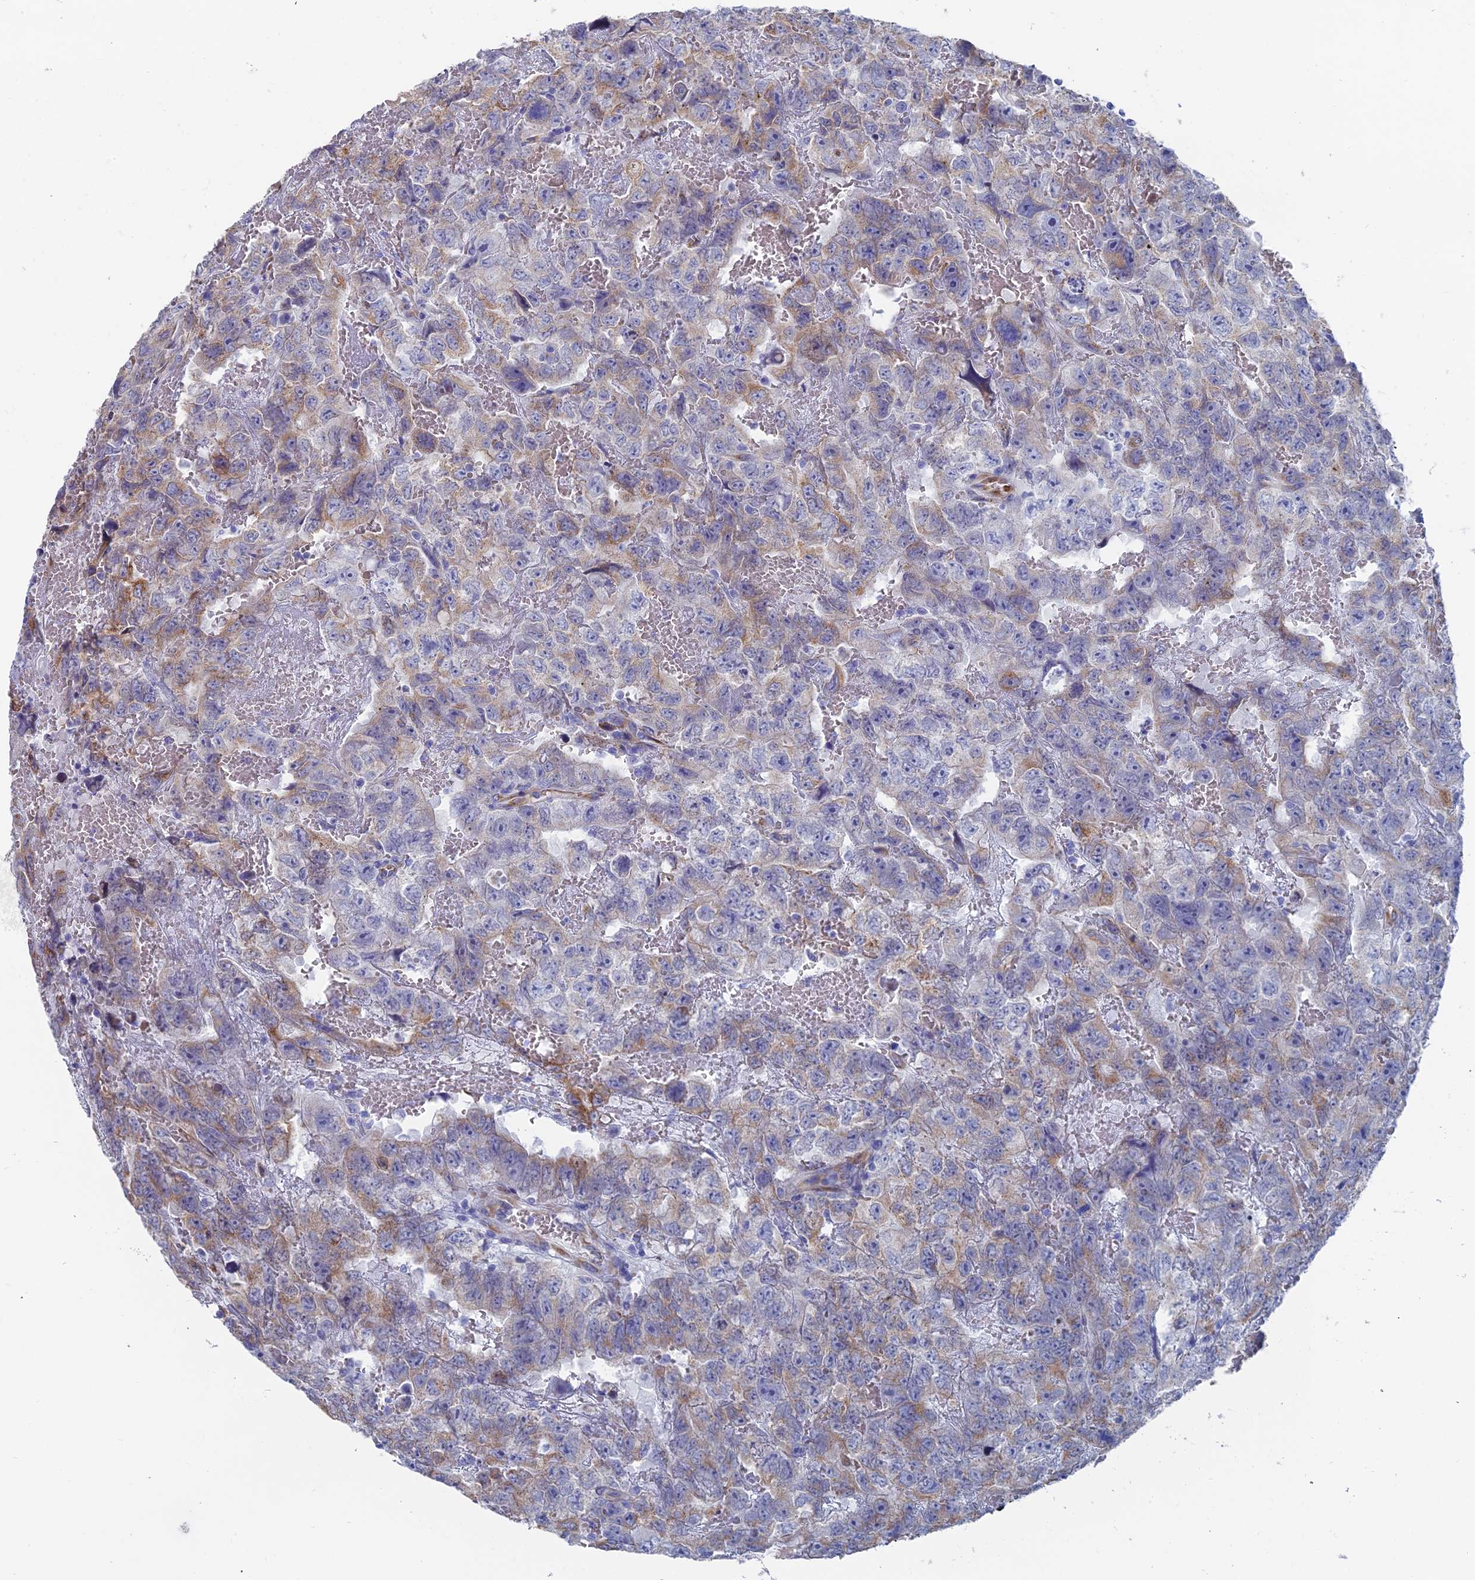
{"staining": {"intensity": "moderate", "quantity": "25%-75%", "location": "cytoplasmic/membranous"}, "tissue": "testis cancer", "cell_type": "Tumor cells", "image_type": "cancer", "snomed": [{"axis": "morphology", "description": "Carcinoma, Embryonal, NOS"}, {"axis": "topography", "description": "Testis"}], "caption": "The image exhibits immunohistochemical staining of testis embryonal carcinoma. There is moderate cytoplasmic/membranous expression is present in about 25%-75% of tumor cells.", "gene": "TNNT3", "patient": {"sex": "male", "age": 45}}